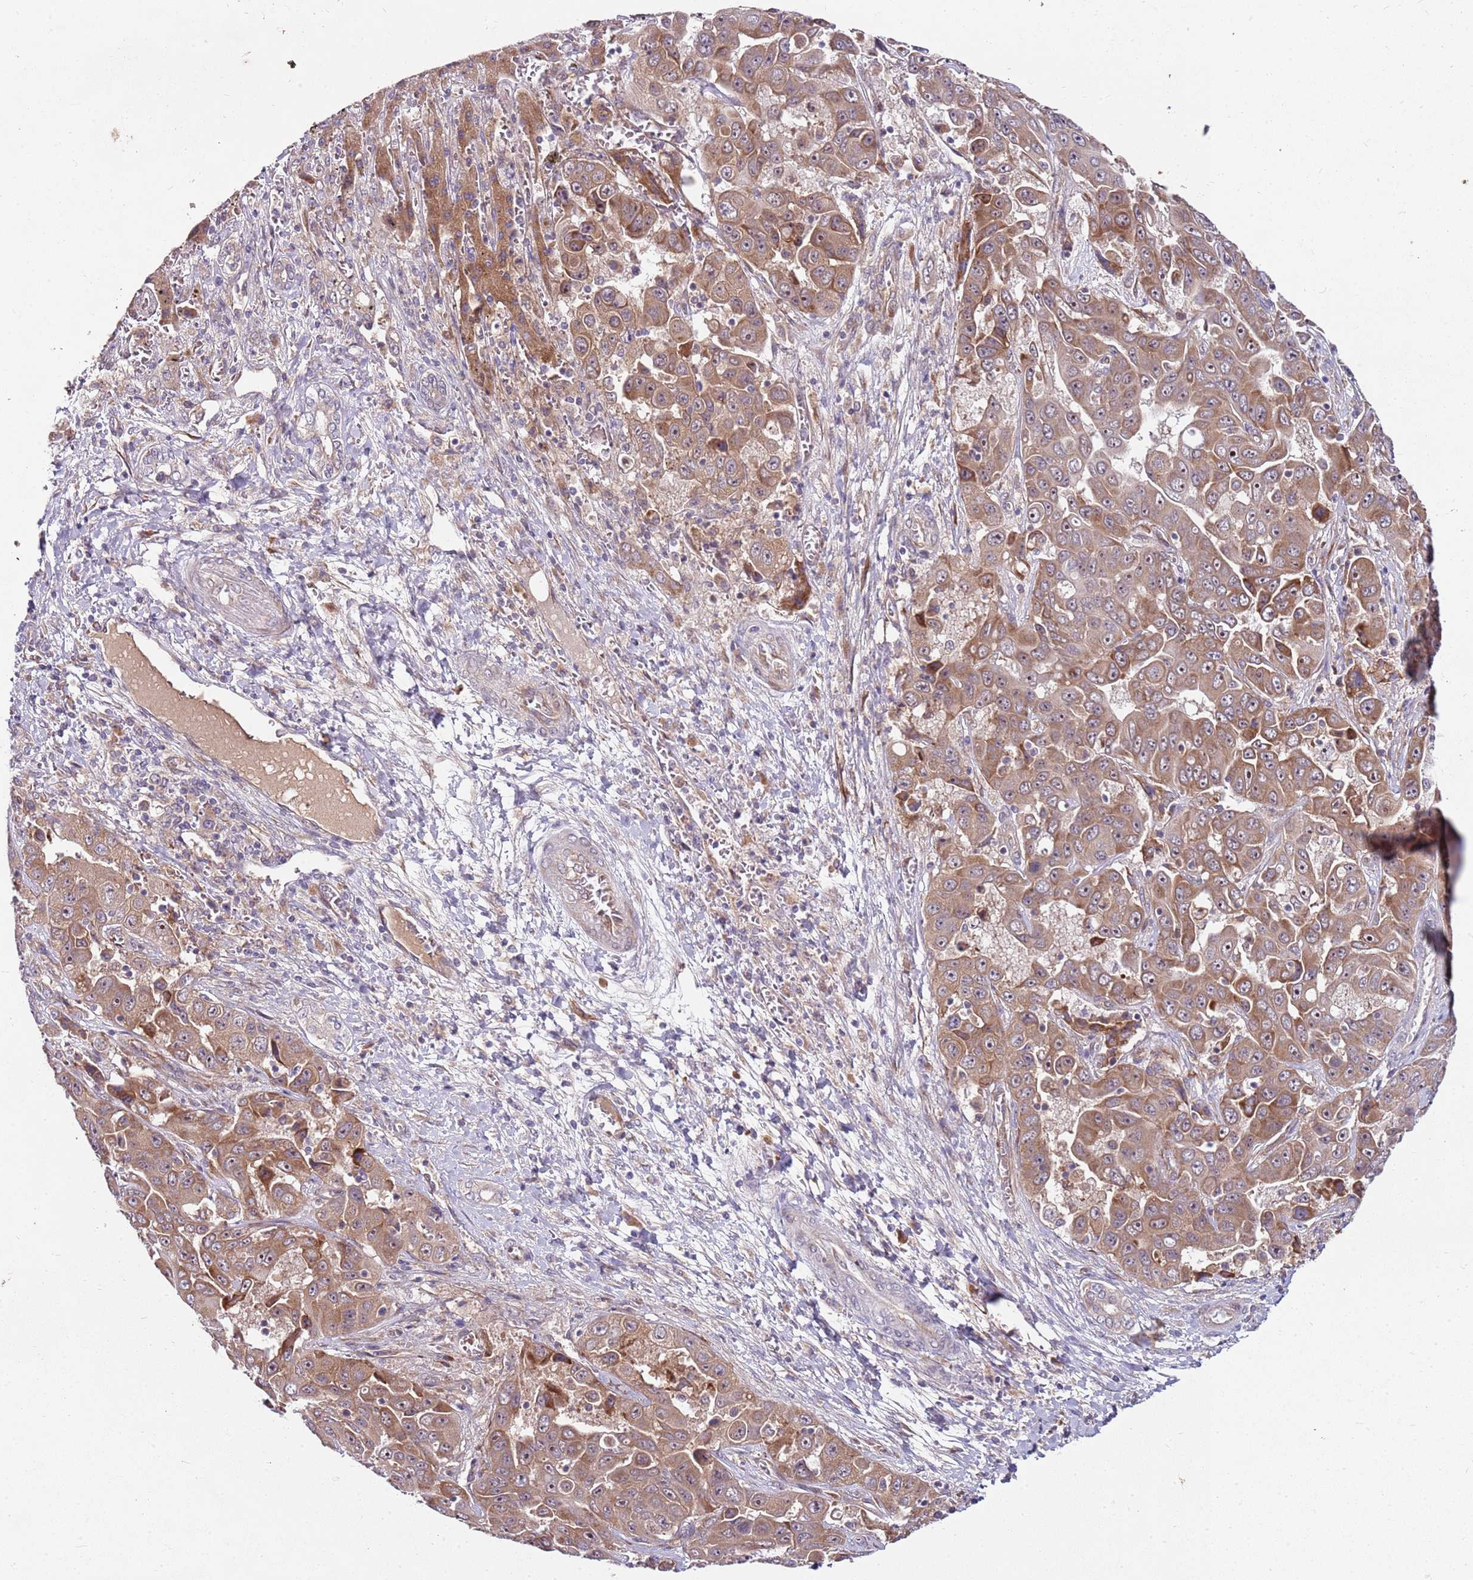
{"staining": {"intensity": "moderate", "quantity": ">75%", "location": "cytoplasmic/membranous,nuclear"}, "tissue": "liver cancer", "cell_type": "Tumor cells", "image_type": "cancer", "snomed": [{"axis": "morphology", "description": "Cholangiocarcinoma"}, {"axis": "topography", "description": "Liver"}], "caption": "Immunohistochemical staining of human liver cancer (cholangiocarcinoma) displays moderate cytoplasmic/membranous and nuclear protein expression in about >75% of tumor cells. The protein is shown in brown color, while the nuclei are stained blue.", "gene": "FBXL22", "patient": {"sex": "female", "age": 52}}